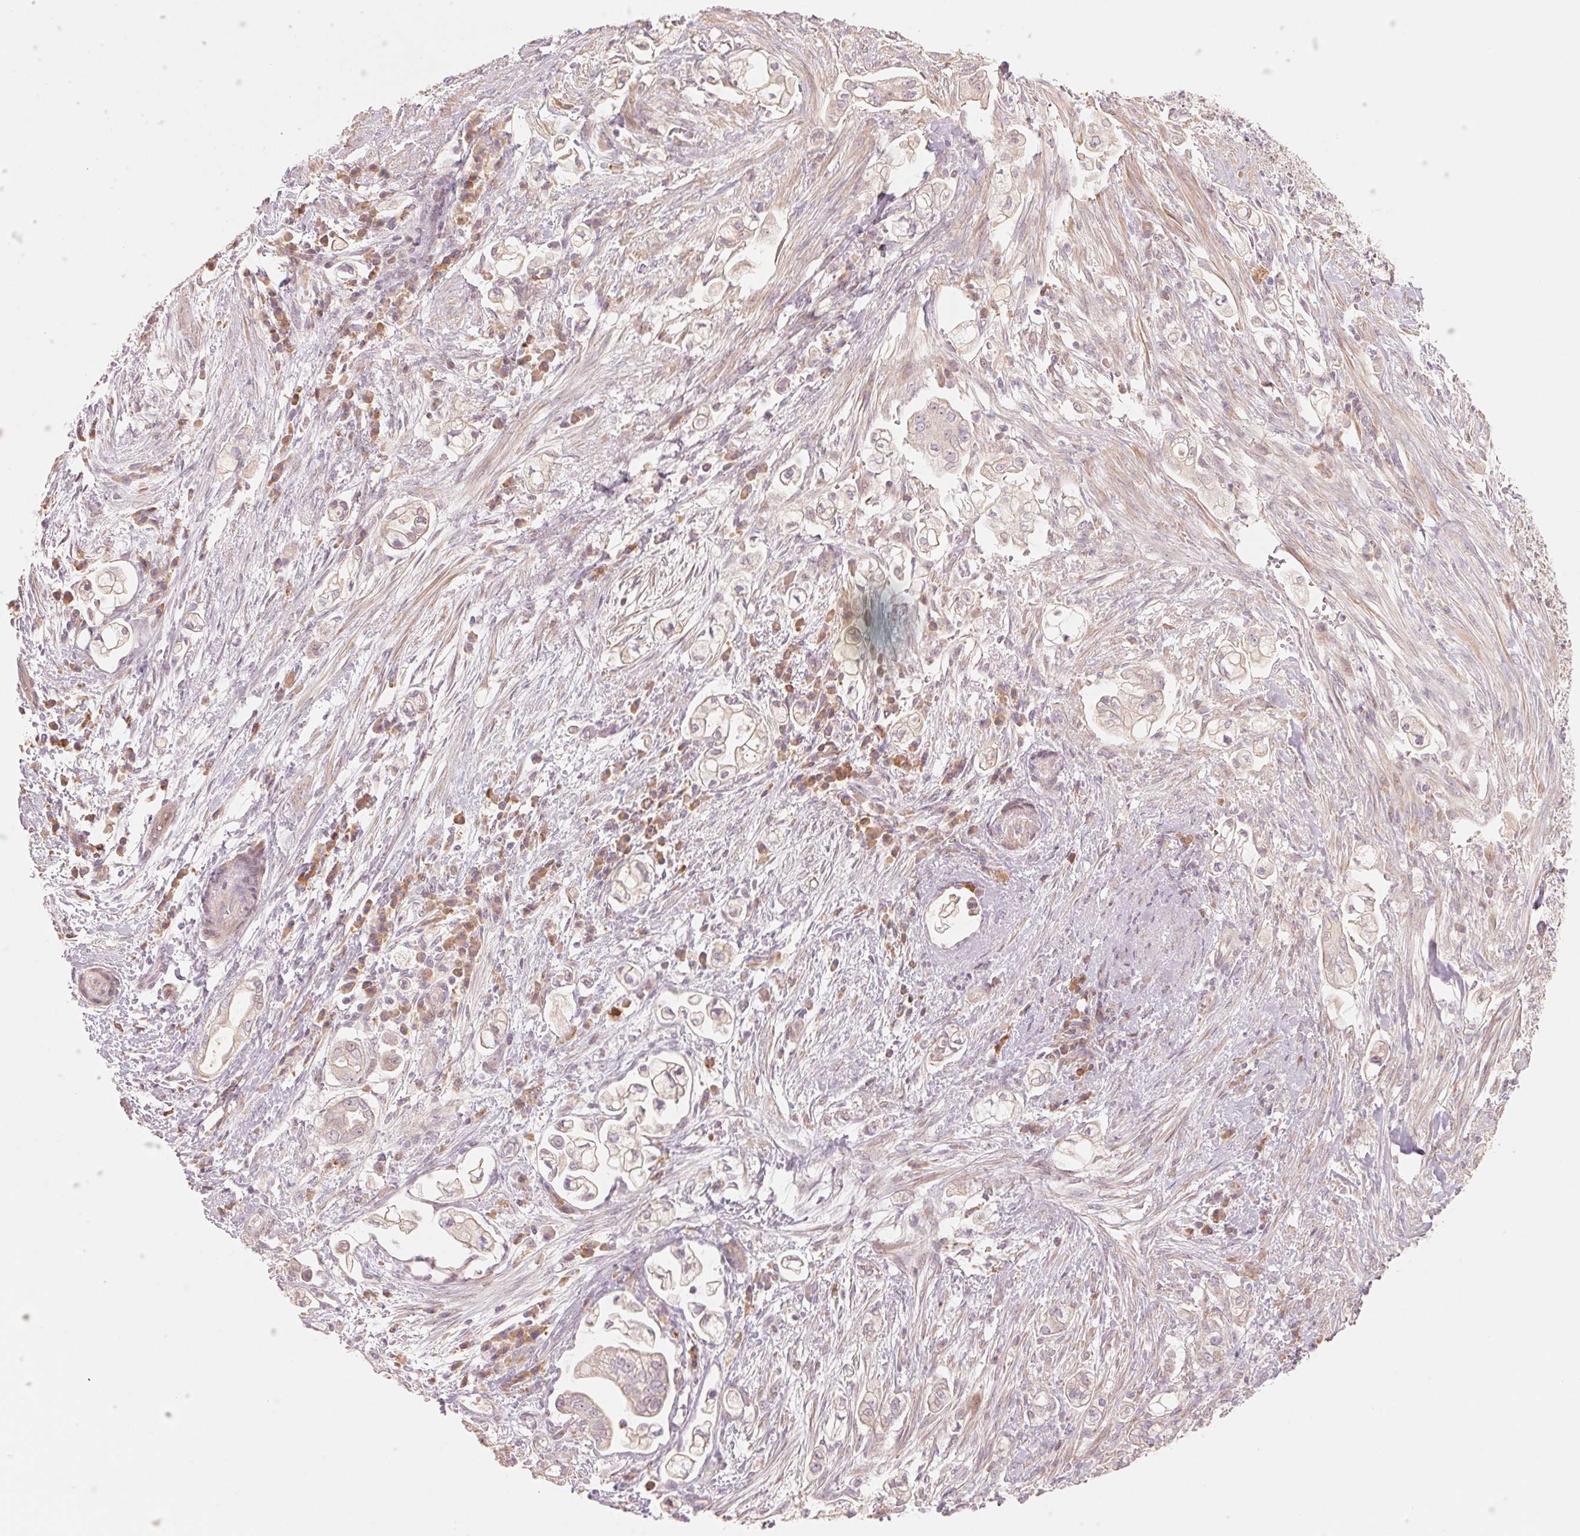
{"staining": {"intensity": "negative", "quantity": "none", "location": "none"}, "tissue": "pancreatic cancer", "cell_type": "Tumor cells", "image_type": "cancer", "snomed": [{"axis": "morphology", "description": "Adenocarcinoma, NOS"}, {"axis": "topography", "description": "Pancreas"}], "caption": "Immunohistochemical staining of pancreatic adenocarcinoma displays no significant expression in tumor cells. (DAB (3,3'-diaminobenzidine) IHC with hematoxylin counter stain).", "gene": "DENND2C", "patient": {"sex": "female", "age": 69}}